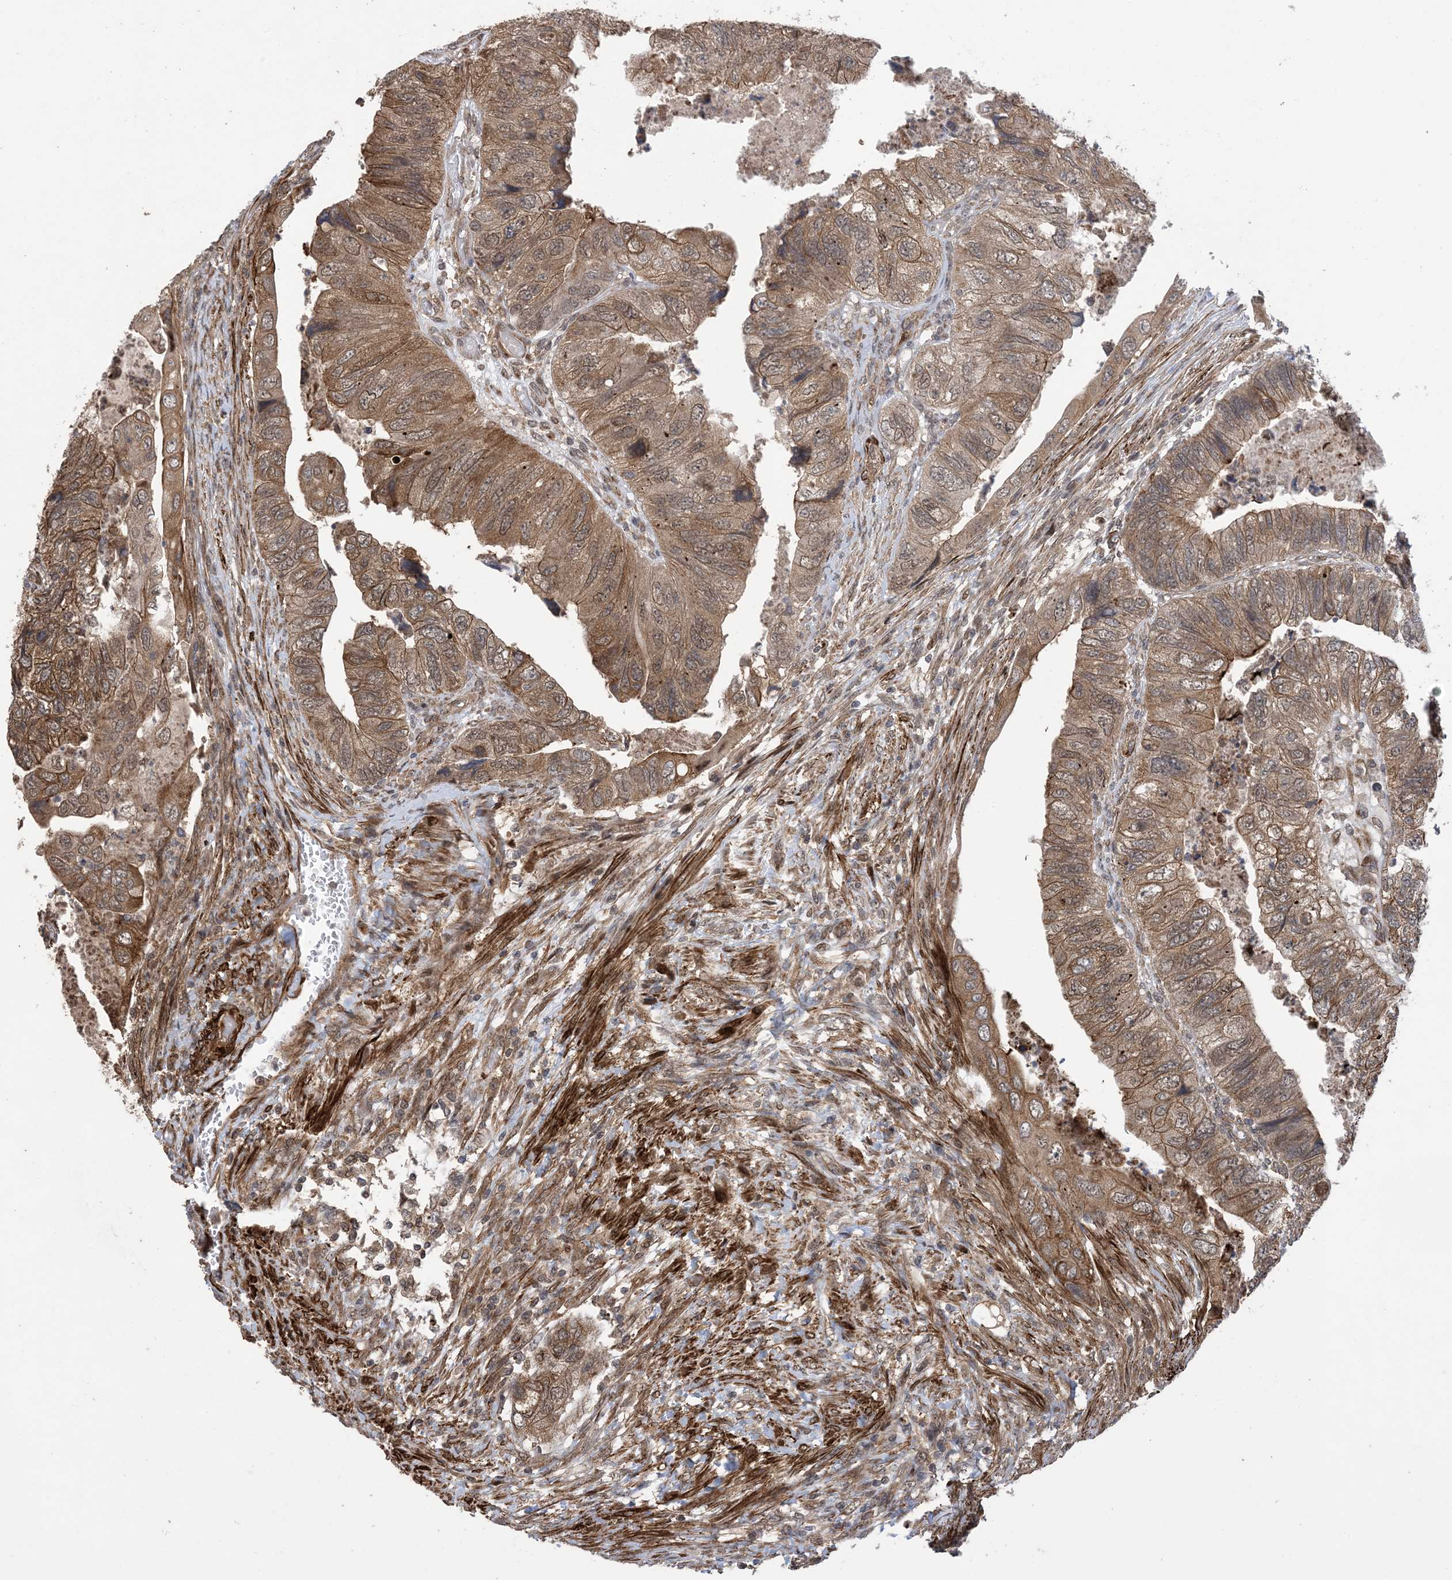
{"staining": {"intensity": "moderate", "quantity": ">75%", "location": "cytoplasmic/membranous"}, "tissue": "colorectal cancer", "cell_type": "Tumor cells", "image_type": "cancer", "snomed": [{"axis": "morphology", "description": "Adenocarcinoma, NOS"}, {"axis": "topography", "description": "Rectum"}], "caption": "Tumor cells reveal moderate cytoplasmic/membranous positivity in about >75% of cells in colorectal cancer.", "gene": "ZNF511", "patient": {"sex": "male", "age": 63}}